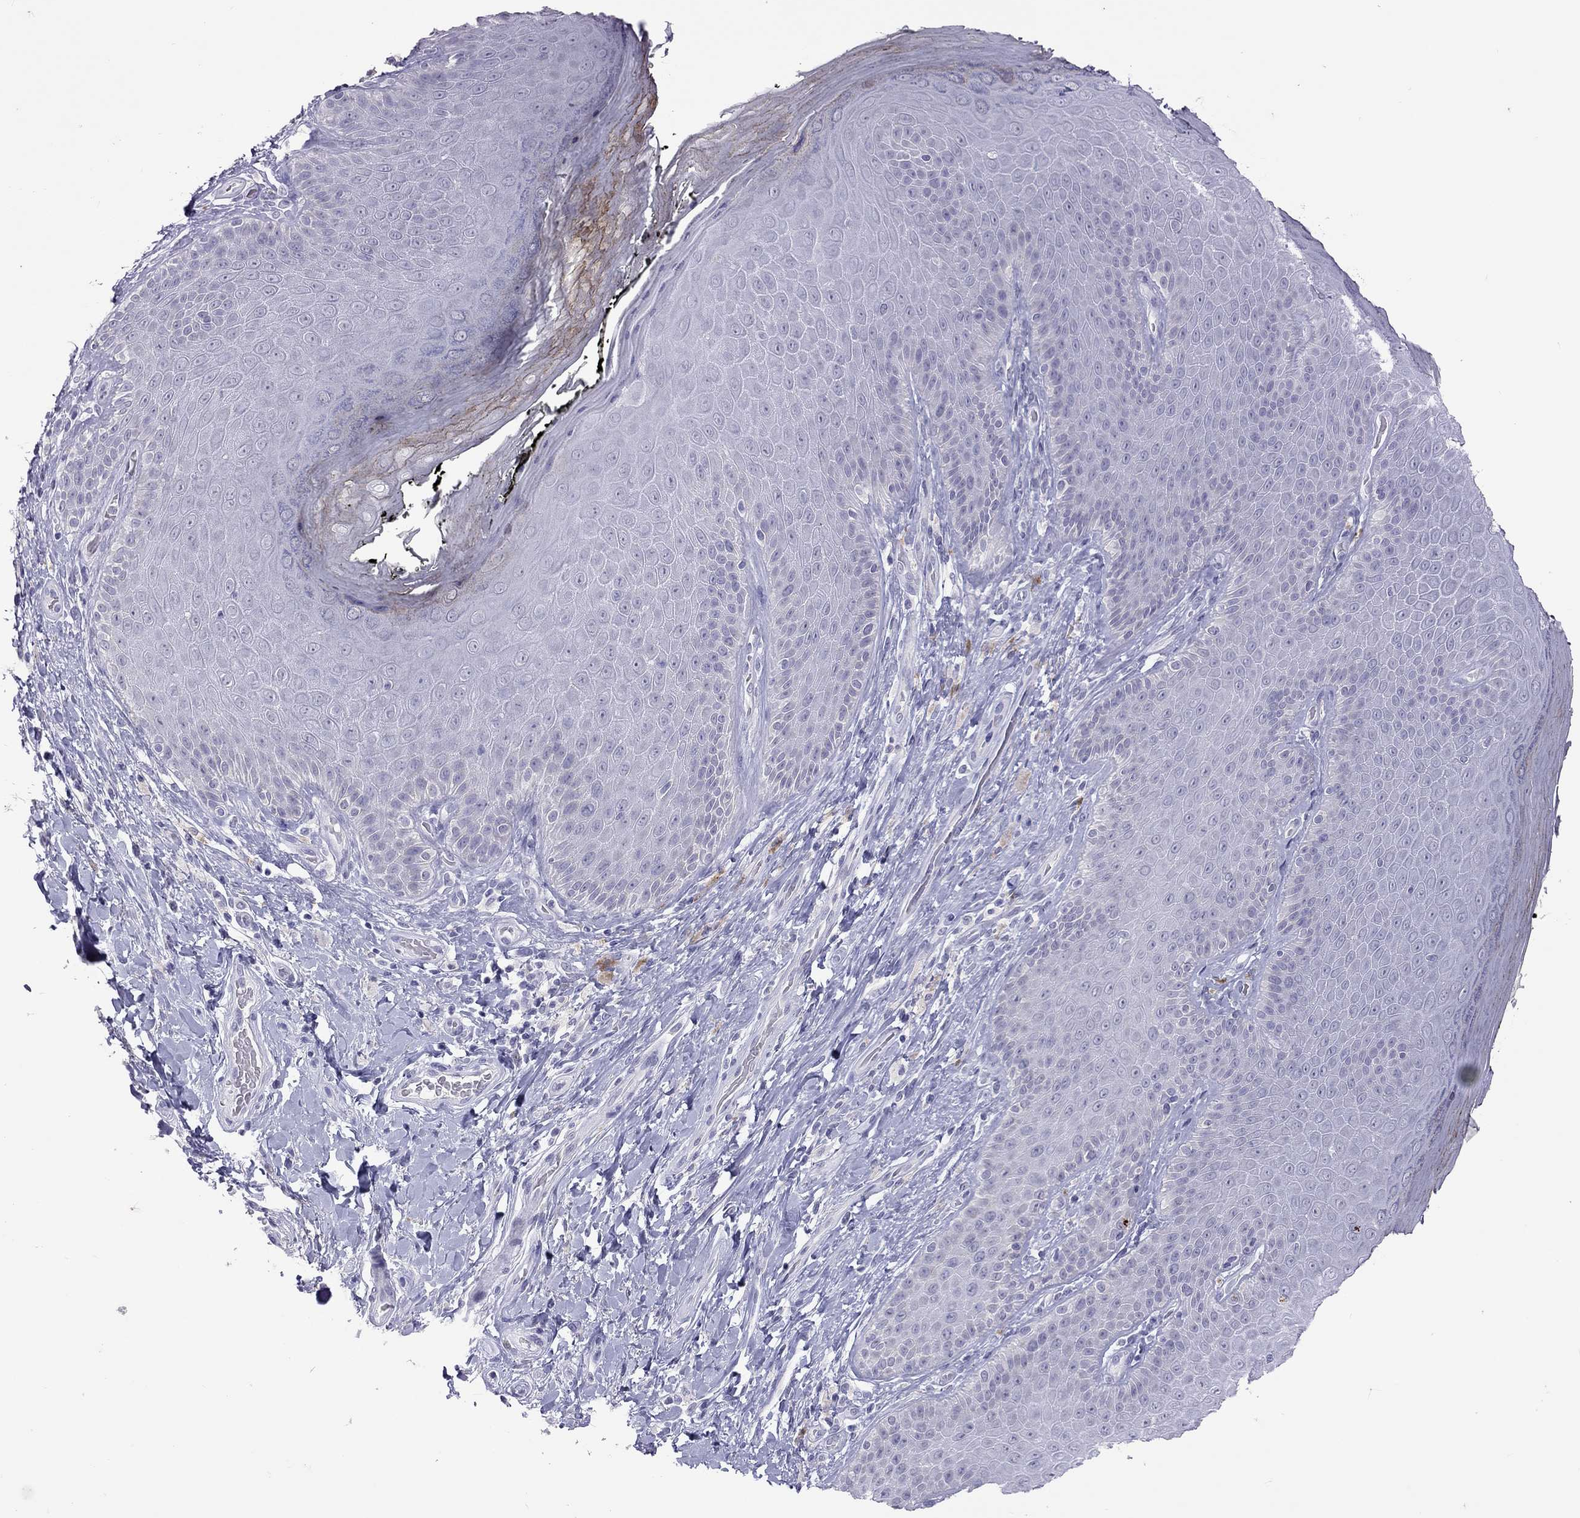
{"staining": {"intensity": "negative", "quantity": "none", "location": "none"}, "tissue": "skin", "cell_type": "Epidermal cells", "image_type": "normal", "snomed": [{"axis": "morphology", "description": "Normal tissue, NOS"}, {"axis": "topography", "description": "Skeletal muscle"}, {"axis": "topography", "description": "Anal"}, {"axis": "topography", "description": "Peripheral nerve tissue"}], "caption": "IHC histopathology image of normal human skin stained for a protein (brown), which shows no expression in epidermal cells. Brightfield microscopy of IHC stained with DAB (3,3'-diaminobenzidine) (brown) and hematoxylin (blue), captured at high magnification.", "gene": "SLAMF1", "patient": {"sex": "male", "age": 53}}